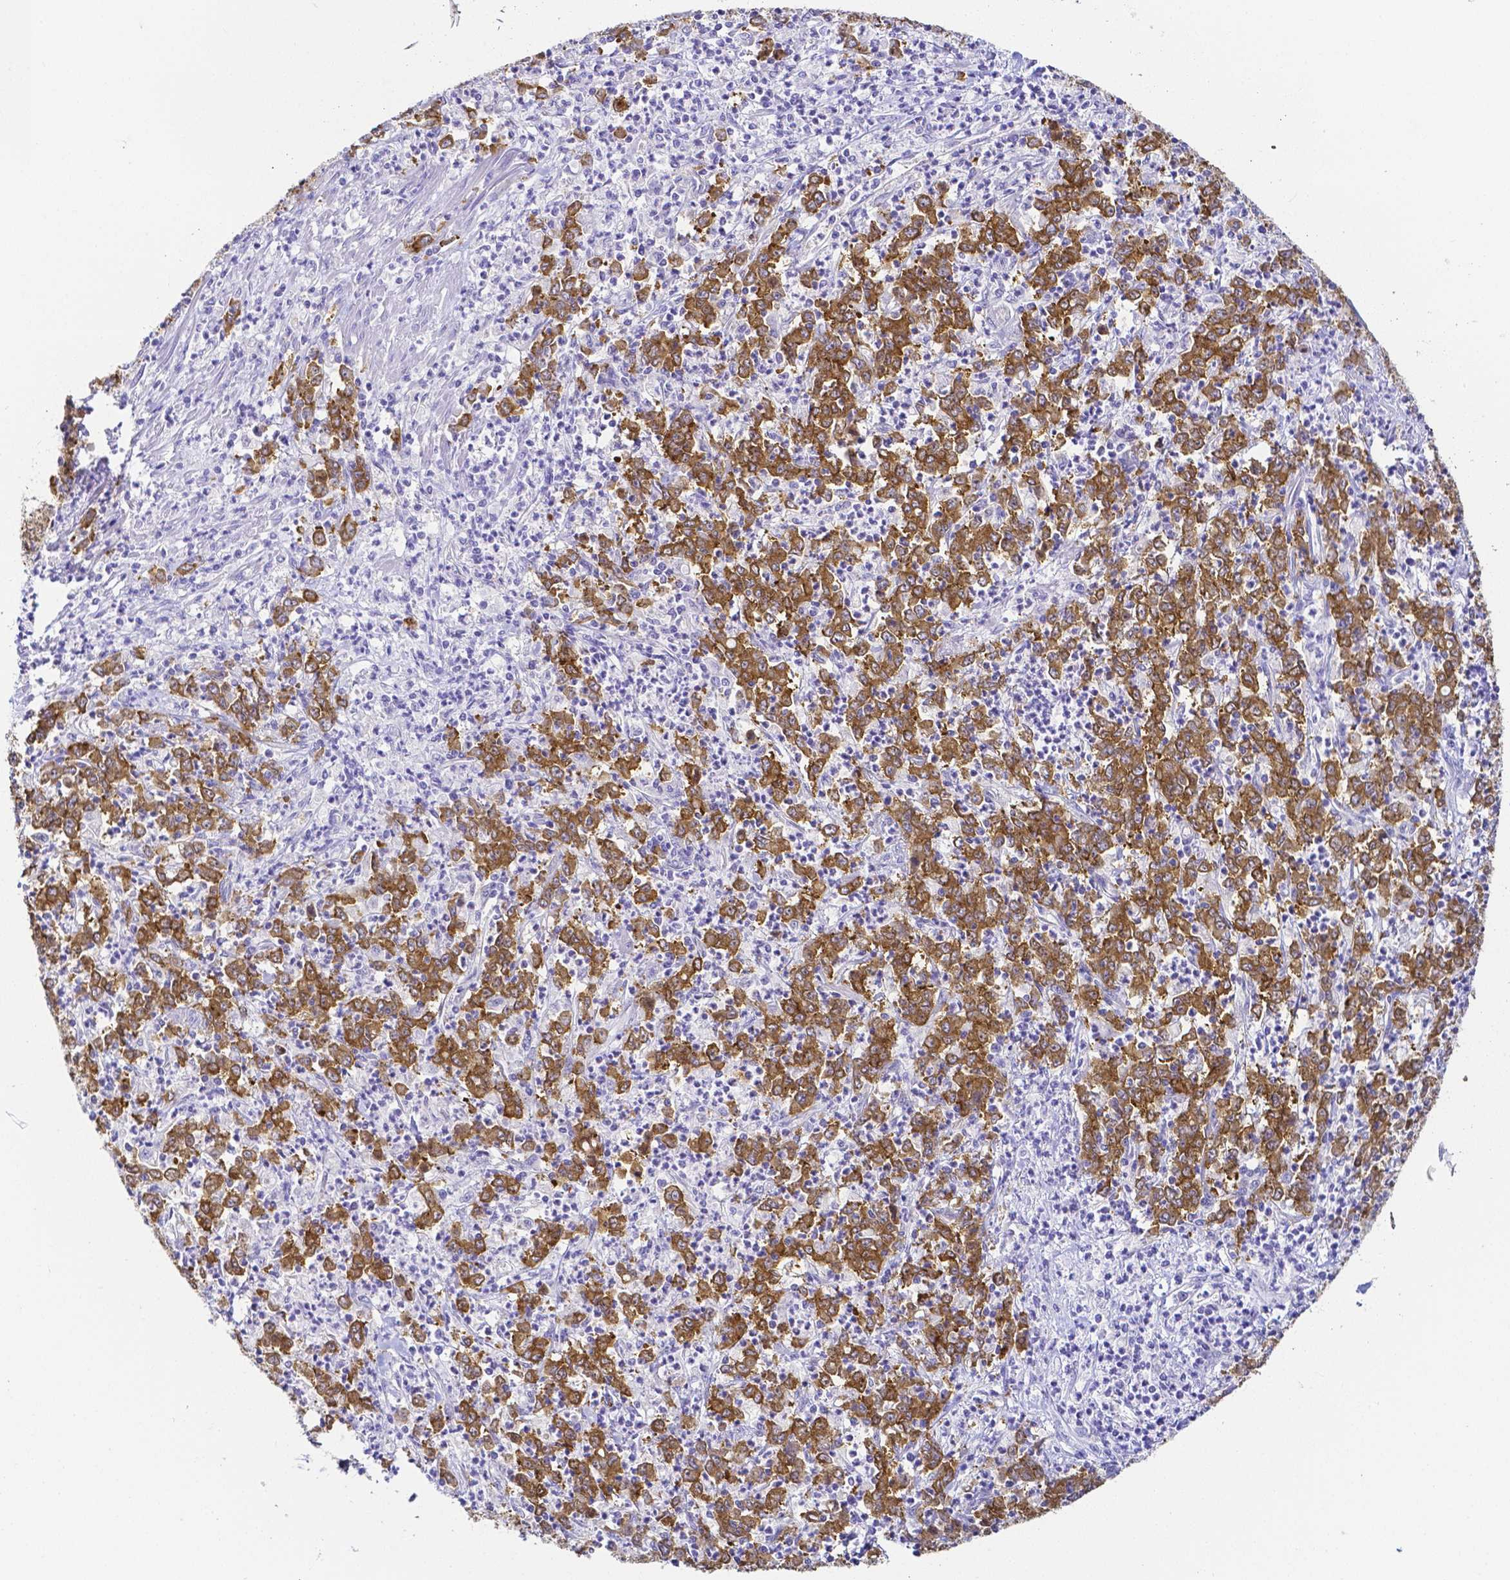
{"staining": {"intensity": "moderate", "quantity": ">75%", "location": "cytoplasmic/membranous"}, "tissue": "stomach cancer", "cell_type": "Tumor cells", "image_type": "cancer", "snomed": [{"axis": "morphology", "description": "Adenocarcinoma, NOS"}, {"axis": "topography", "description": "Stomach, lower"}], "caption": "Protein analysis of adenocarcinoma (stomach) tissue exhibits moderate cytoplasmic/membranous positivity in about >75% of tumor cells.", "gene": "PKP3", "patient": {"sex": "female", "age": 71}}